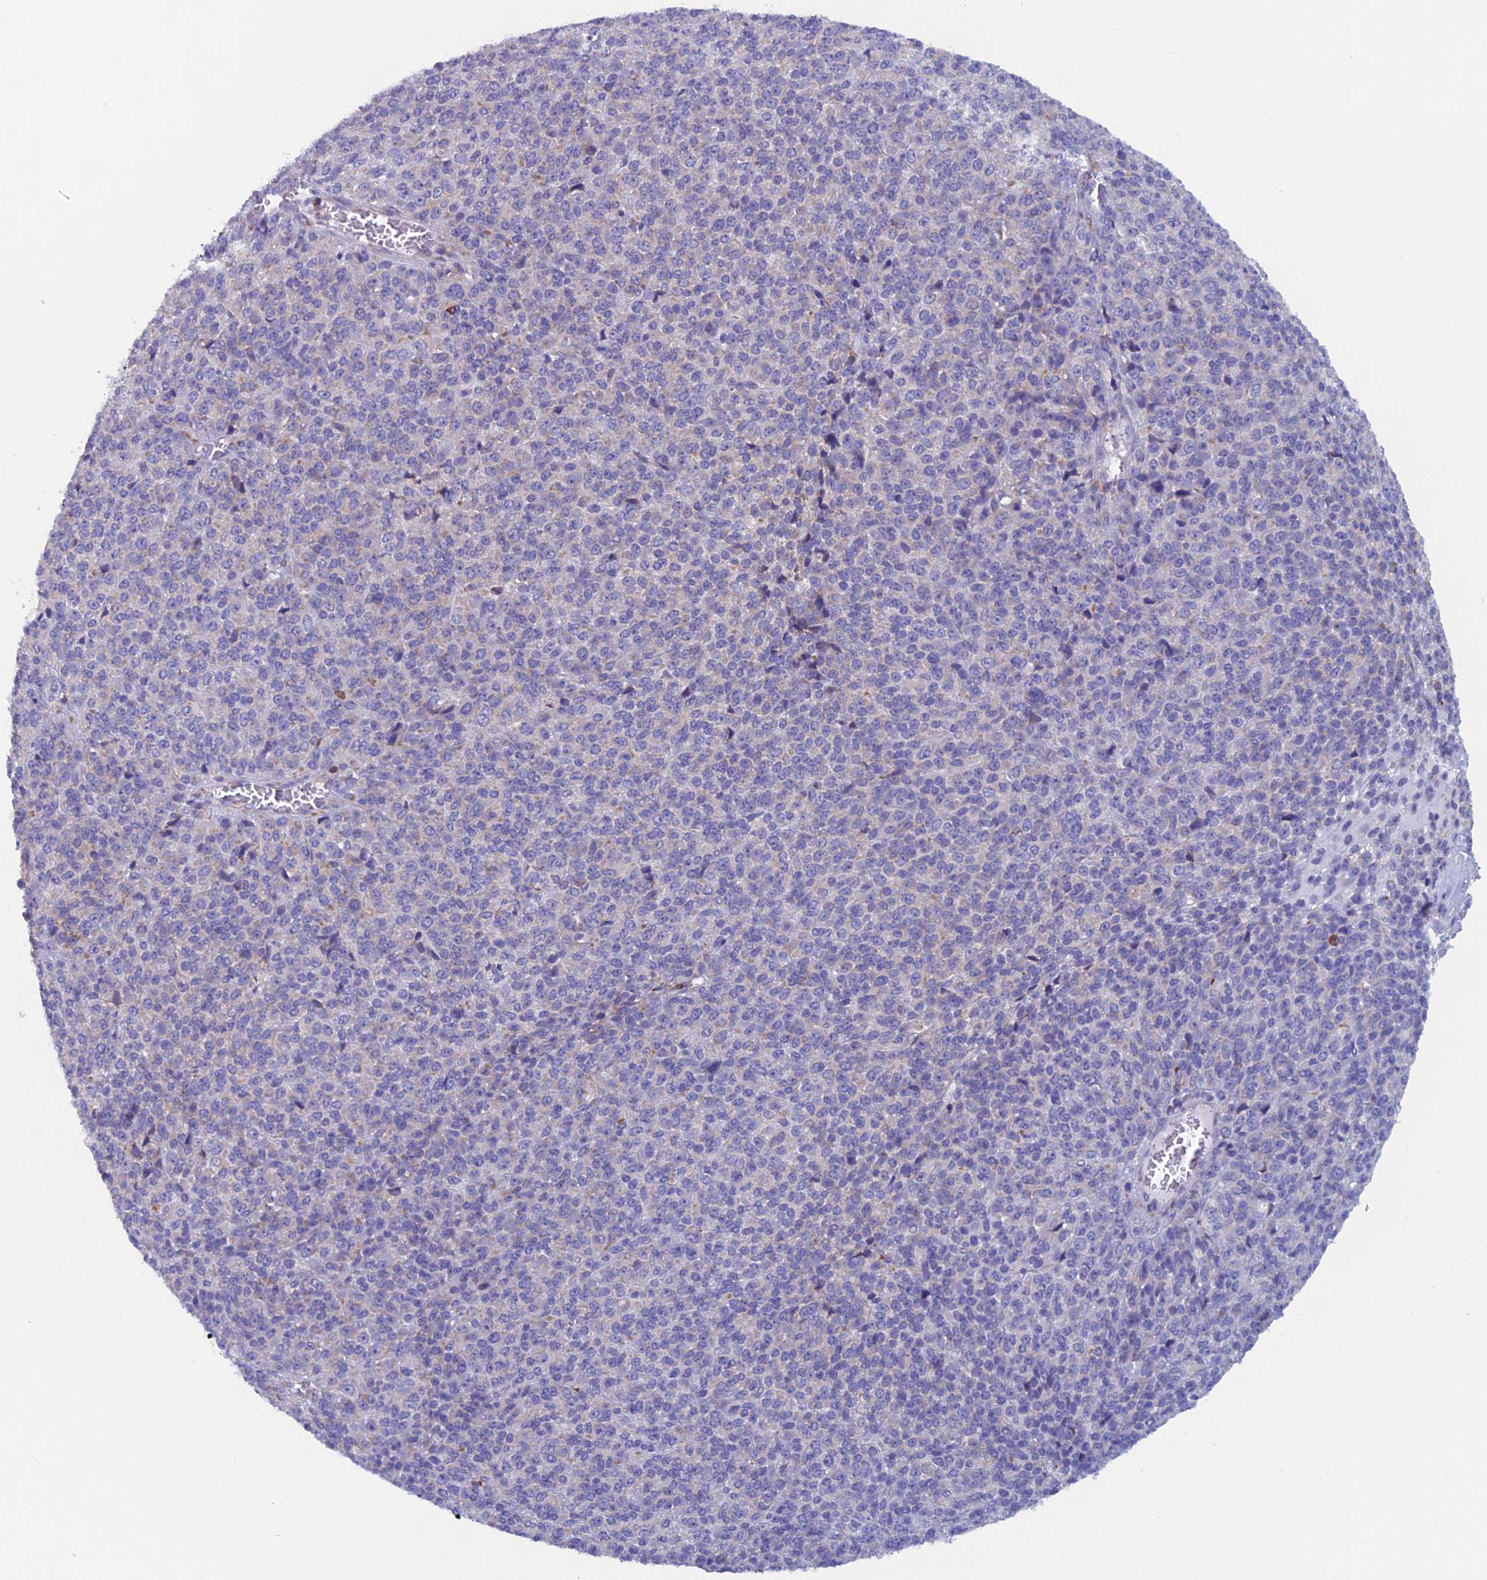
{"staining": {"intensity": "negative", "quantity": "none", "location": "none"}, "tissue": "melanoma", "cell_type": "Tumor cells", "image_type": "cancer", "snomed": [{"axis": "morphology", "description": "Malignant melanoma, Metastatic site"}, {"axis": "topography", "description": "Brain"}], "caption": "An image of human melanoma is negative for staining in tumor cells. The staining is performed using DAB brown chromogen with nuclei counter-stained in using hematoxylin.", "gene": "ABI3BP", "patient": {"sex": "female", "age": 56}}